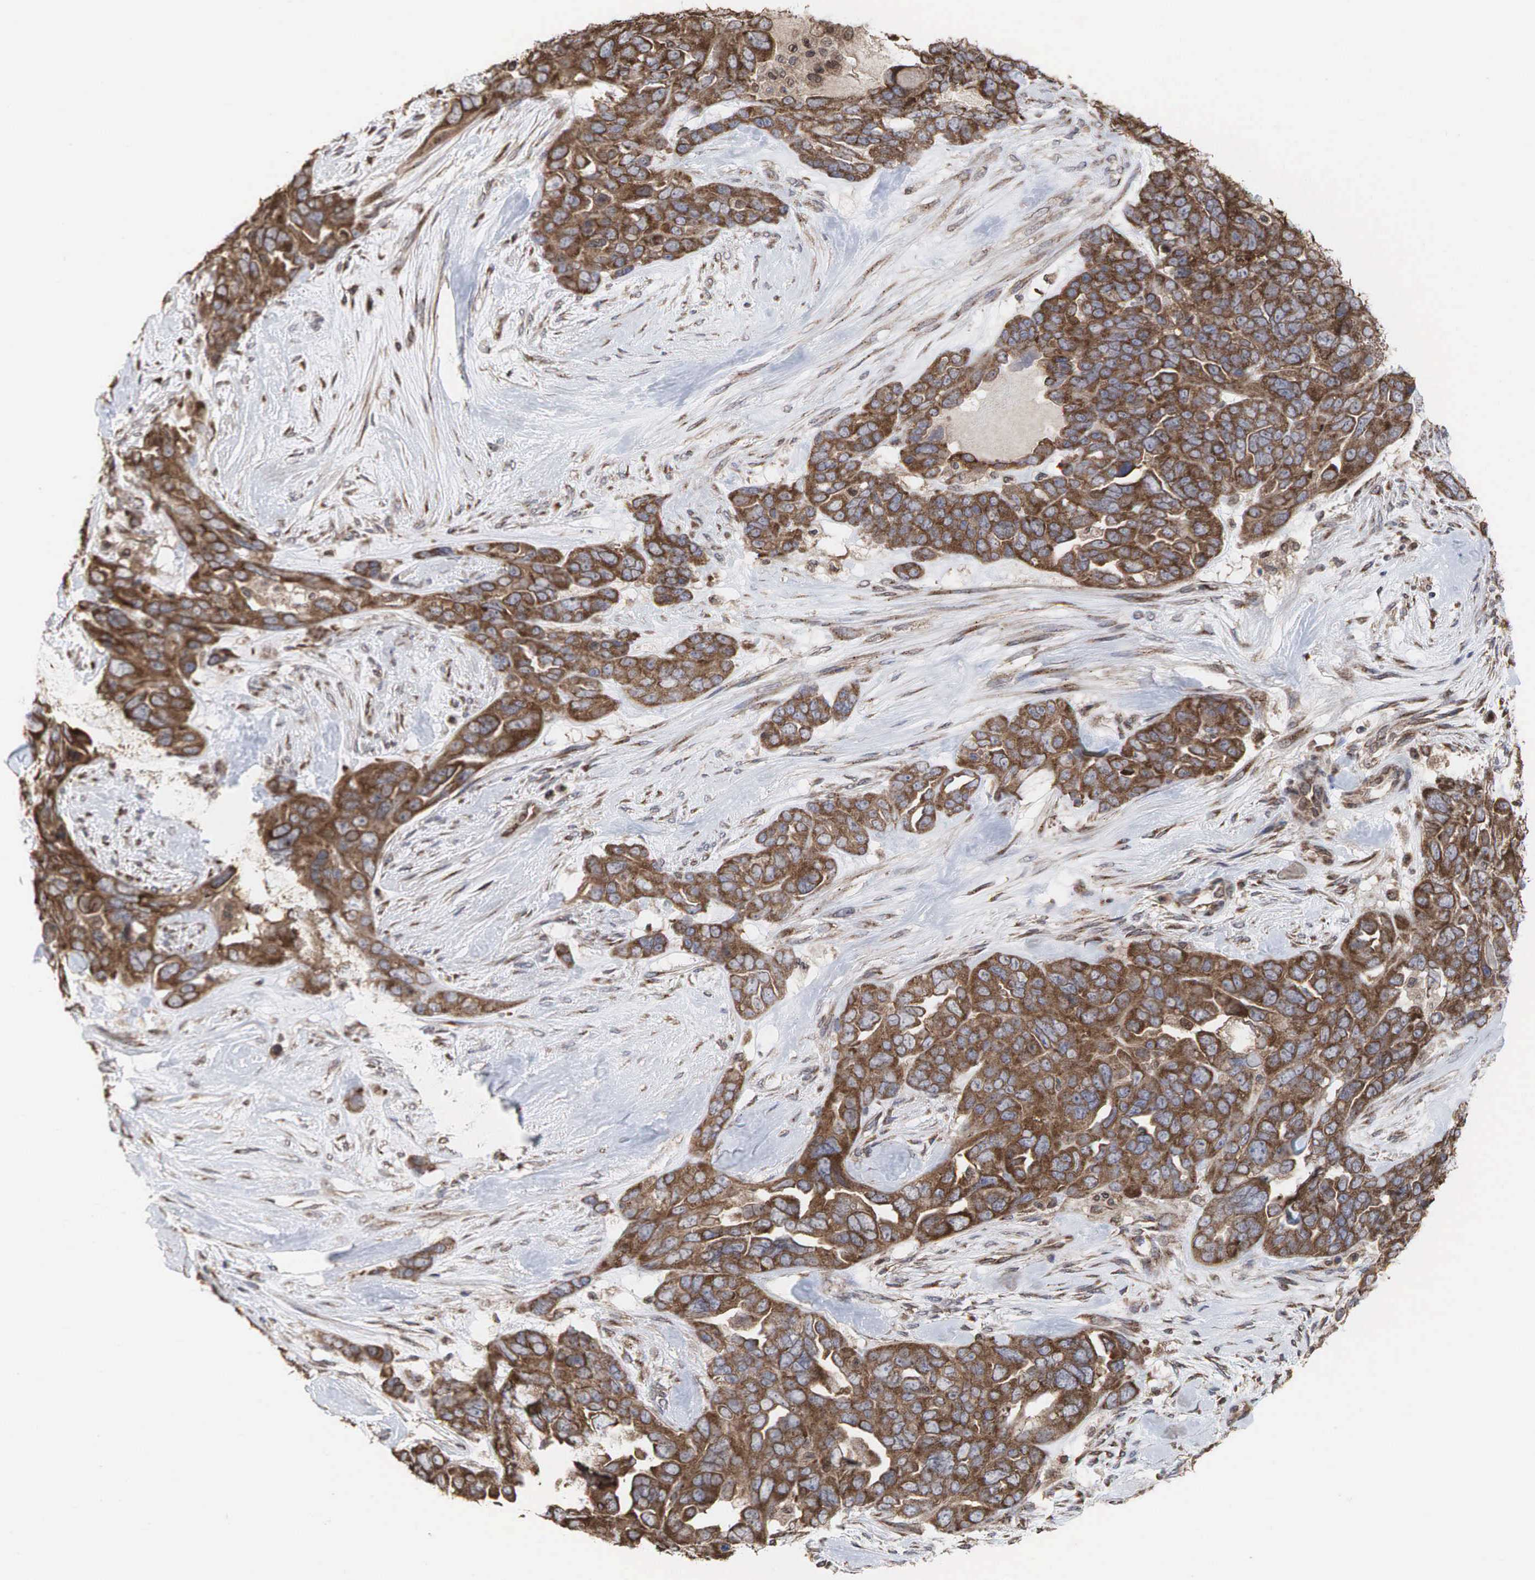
{"staining": {"intensity": "moderate", "quantity": ">75%", "location": "cytoplasmic/membranous"}, "tissue": "ovarian cancer", "cell_type": "Tumor cells", "image_type": "cancer", "snomed": [{"axis": "morphology", "description": "Cystadenocarcinoma, serous, NOS"}, {"axis": "topography", "description": "Ovary"}], "caption": "Serous cystadenocarcinoma (ovarian) stained for a protein displays moderate cytoplasmic/membranous positivity in tumor cells.", "gene": "PABPC5", "patient": {"sex": "female", "age": 63}}